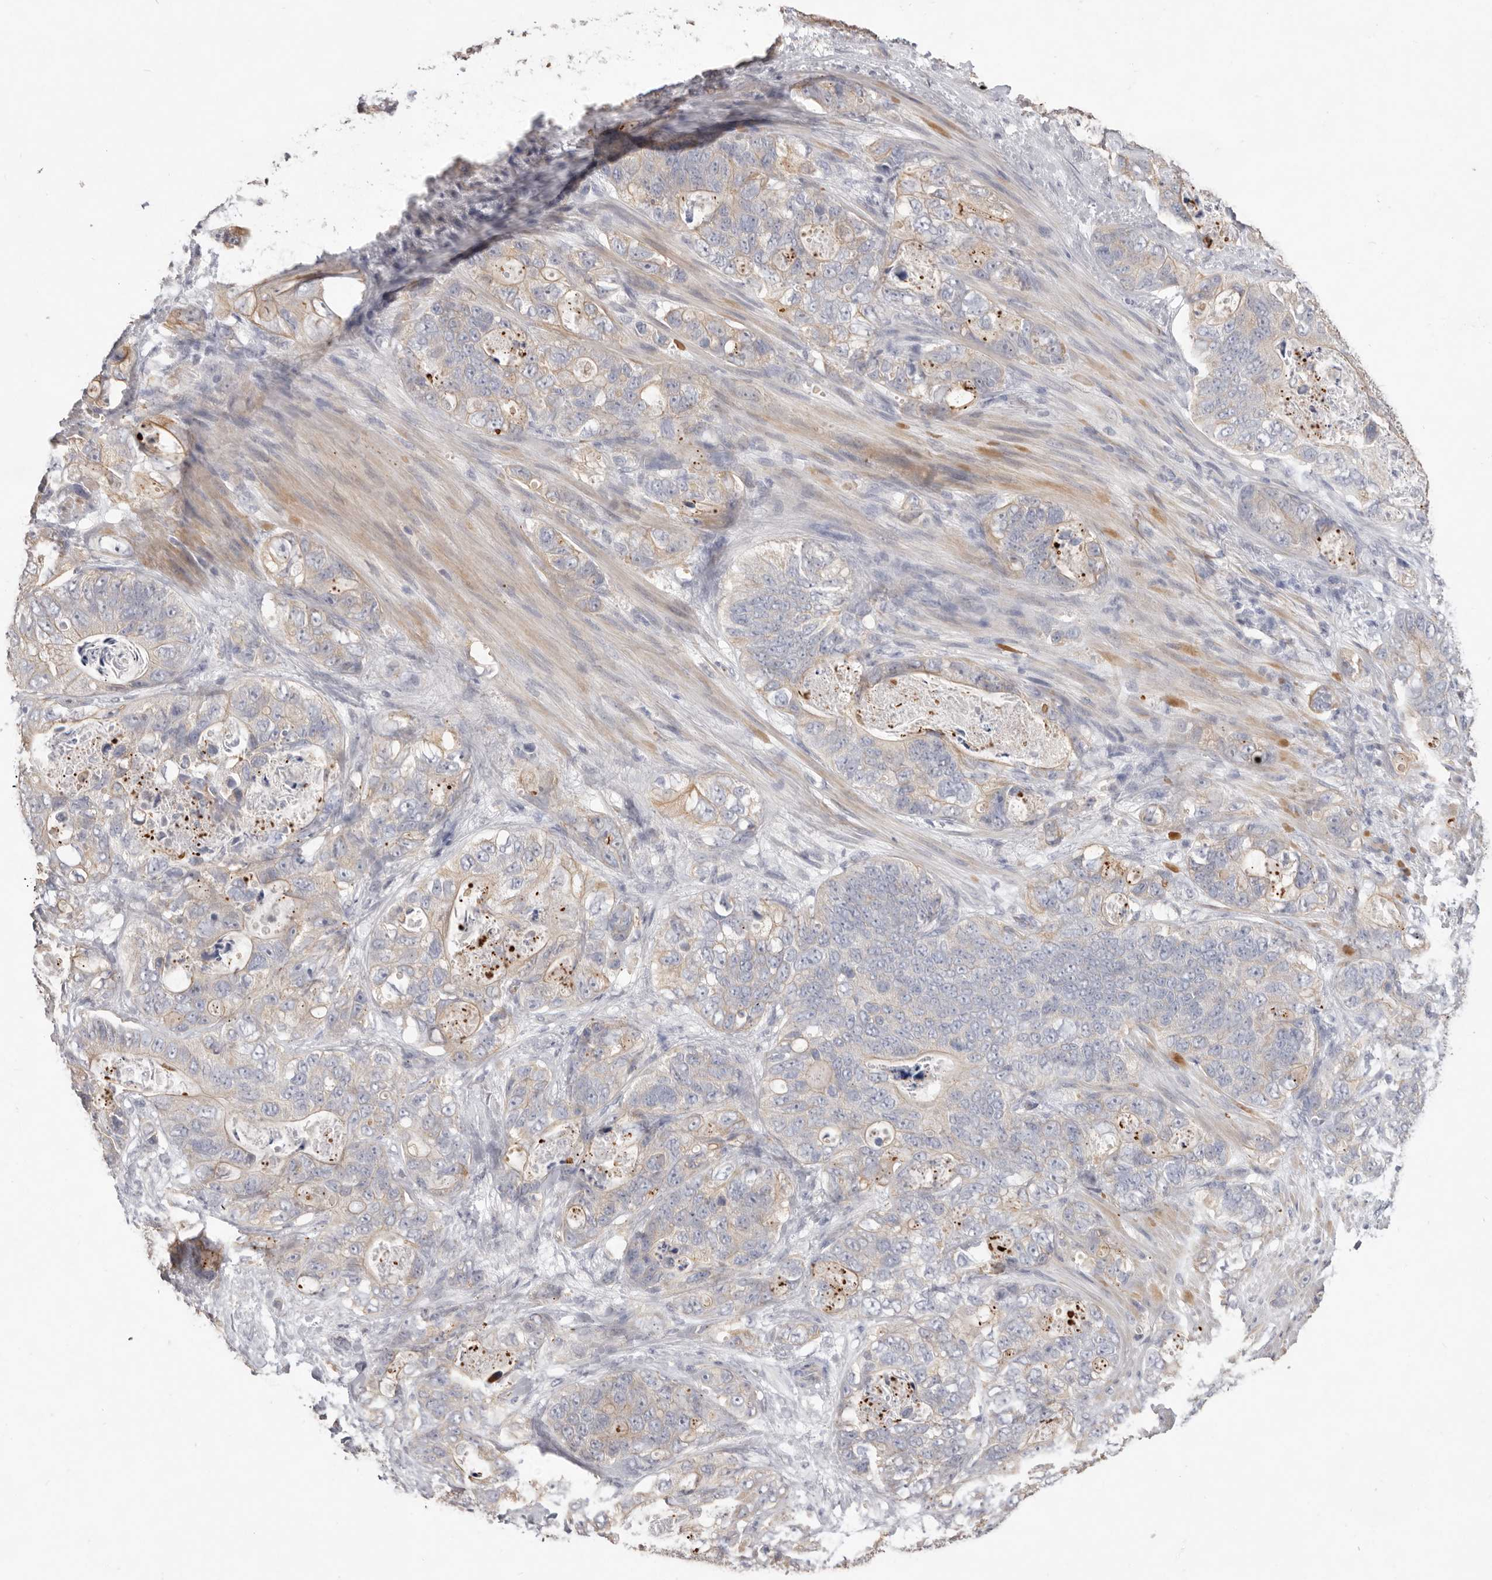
{"staining": {"intensity": "weak", "quantity": "<25%", "location": "cytoplasmic/membranous"}, "tissue": "stomach cancer", "cell_type": "Tumor cells", "image_type": "cancer", "snomed": [{"axis": "morphology", "description": "Normal tissue, NOS"}, {"axis": "morphology", "description": "Adenocarcinoma, NOS"}, {"axis": "topography", "description": "Stomach"}], "caption": "This is an immunohistochemistry photomicrograph of human stomach cancer. There is no staining in tumor cells.", "gene": "ZYG11B", "patient": {"sex": "female", "age": 89}}